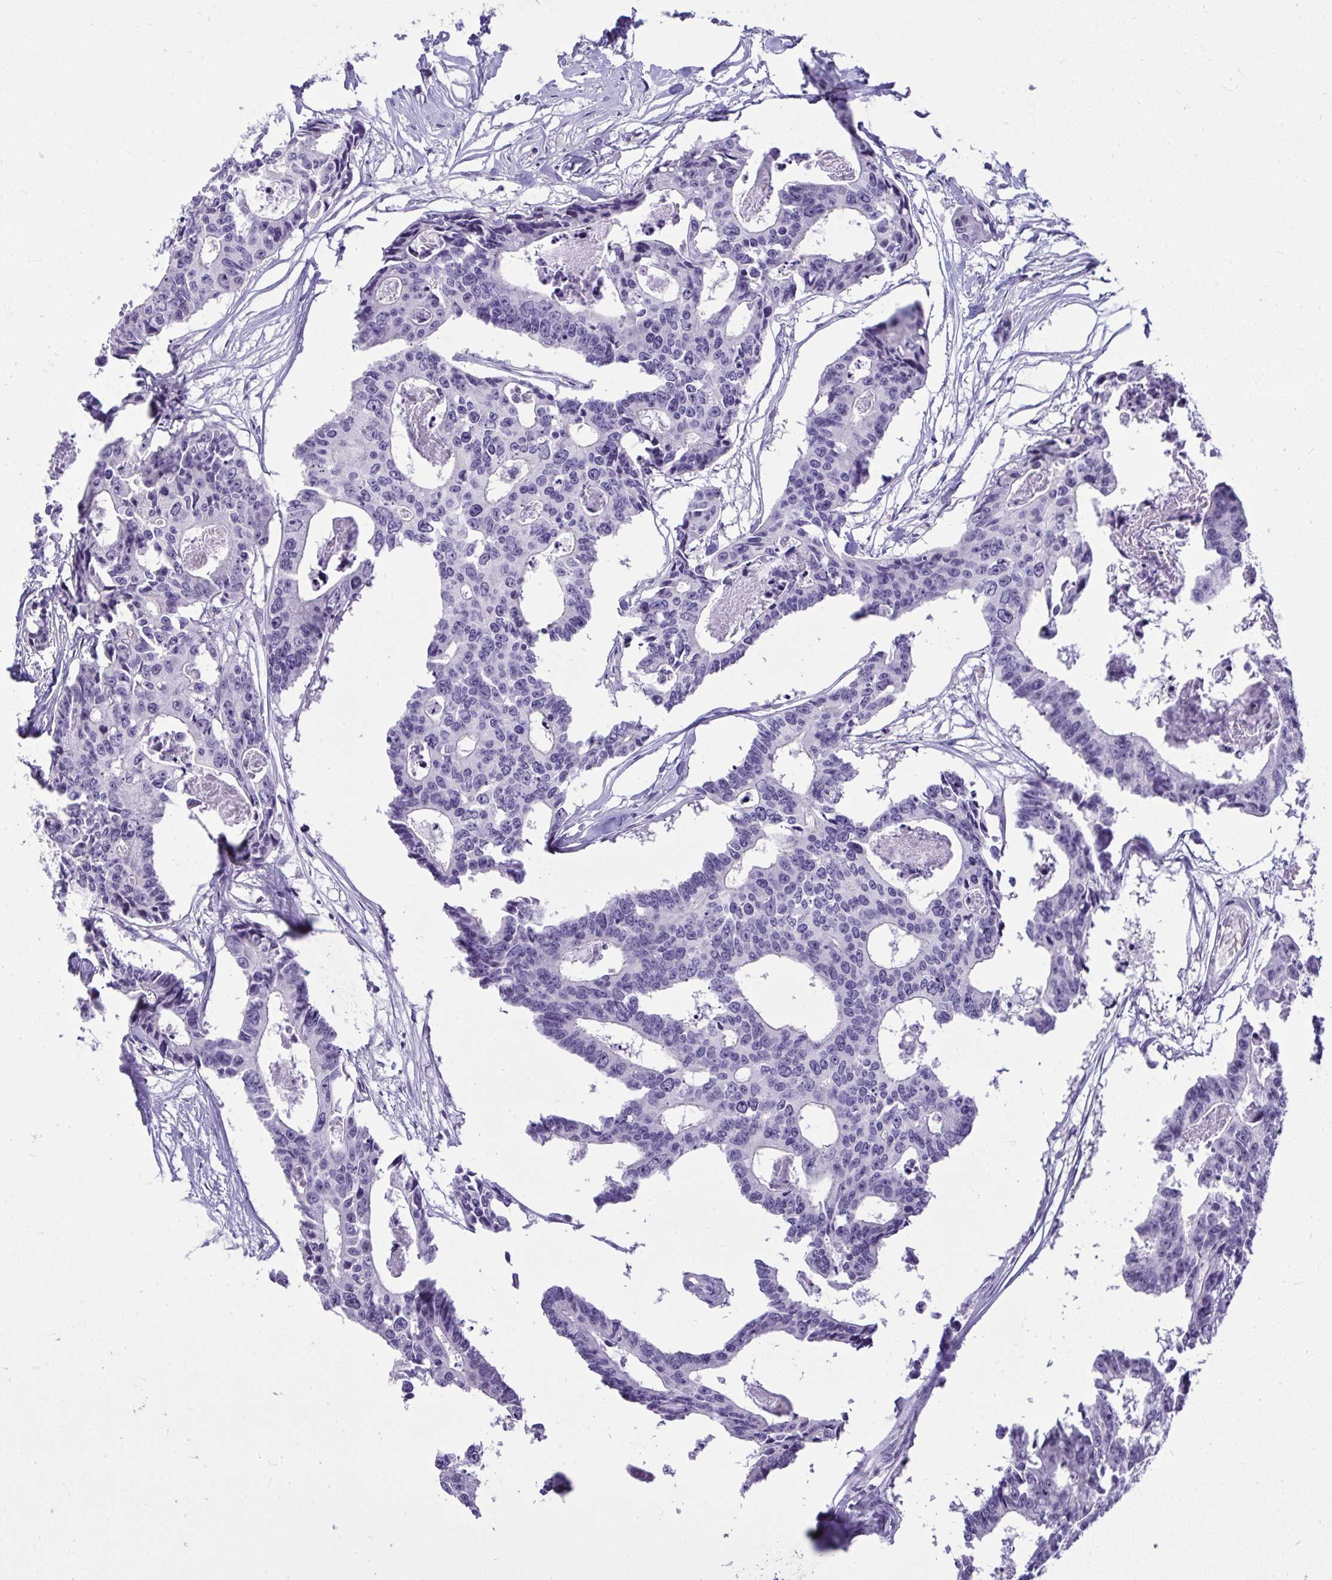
{"staining": {"intensity": "negative", "quantity": "none", "location": "none"}, "tissue": "colorectal cancer", "cell_type": "Tumor cells", "image_type": "cancer", "snomed": [{"axis": "morphology", "description": "Adenocarcinoma, NOS"}, {"axis": "topography", "description": "Rectum"}], "caption": "Tumor cells are negative for brown protein staining in colorectal cancer (adenocarcinoma). The staining is performed using DAB (3,3'-diaminobenzidine) brown chromogen with nuclei counter-stained in using hematoxylin.", "gene": "PRM2", "patient": {"sex": "male", "age": 57}}